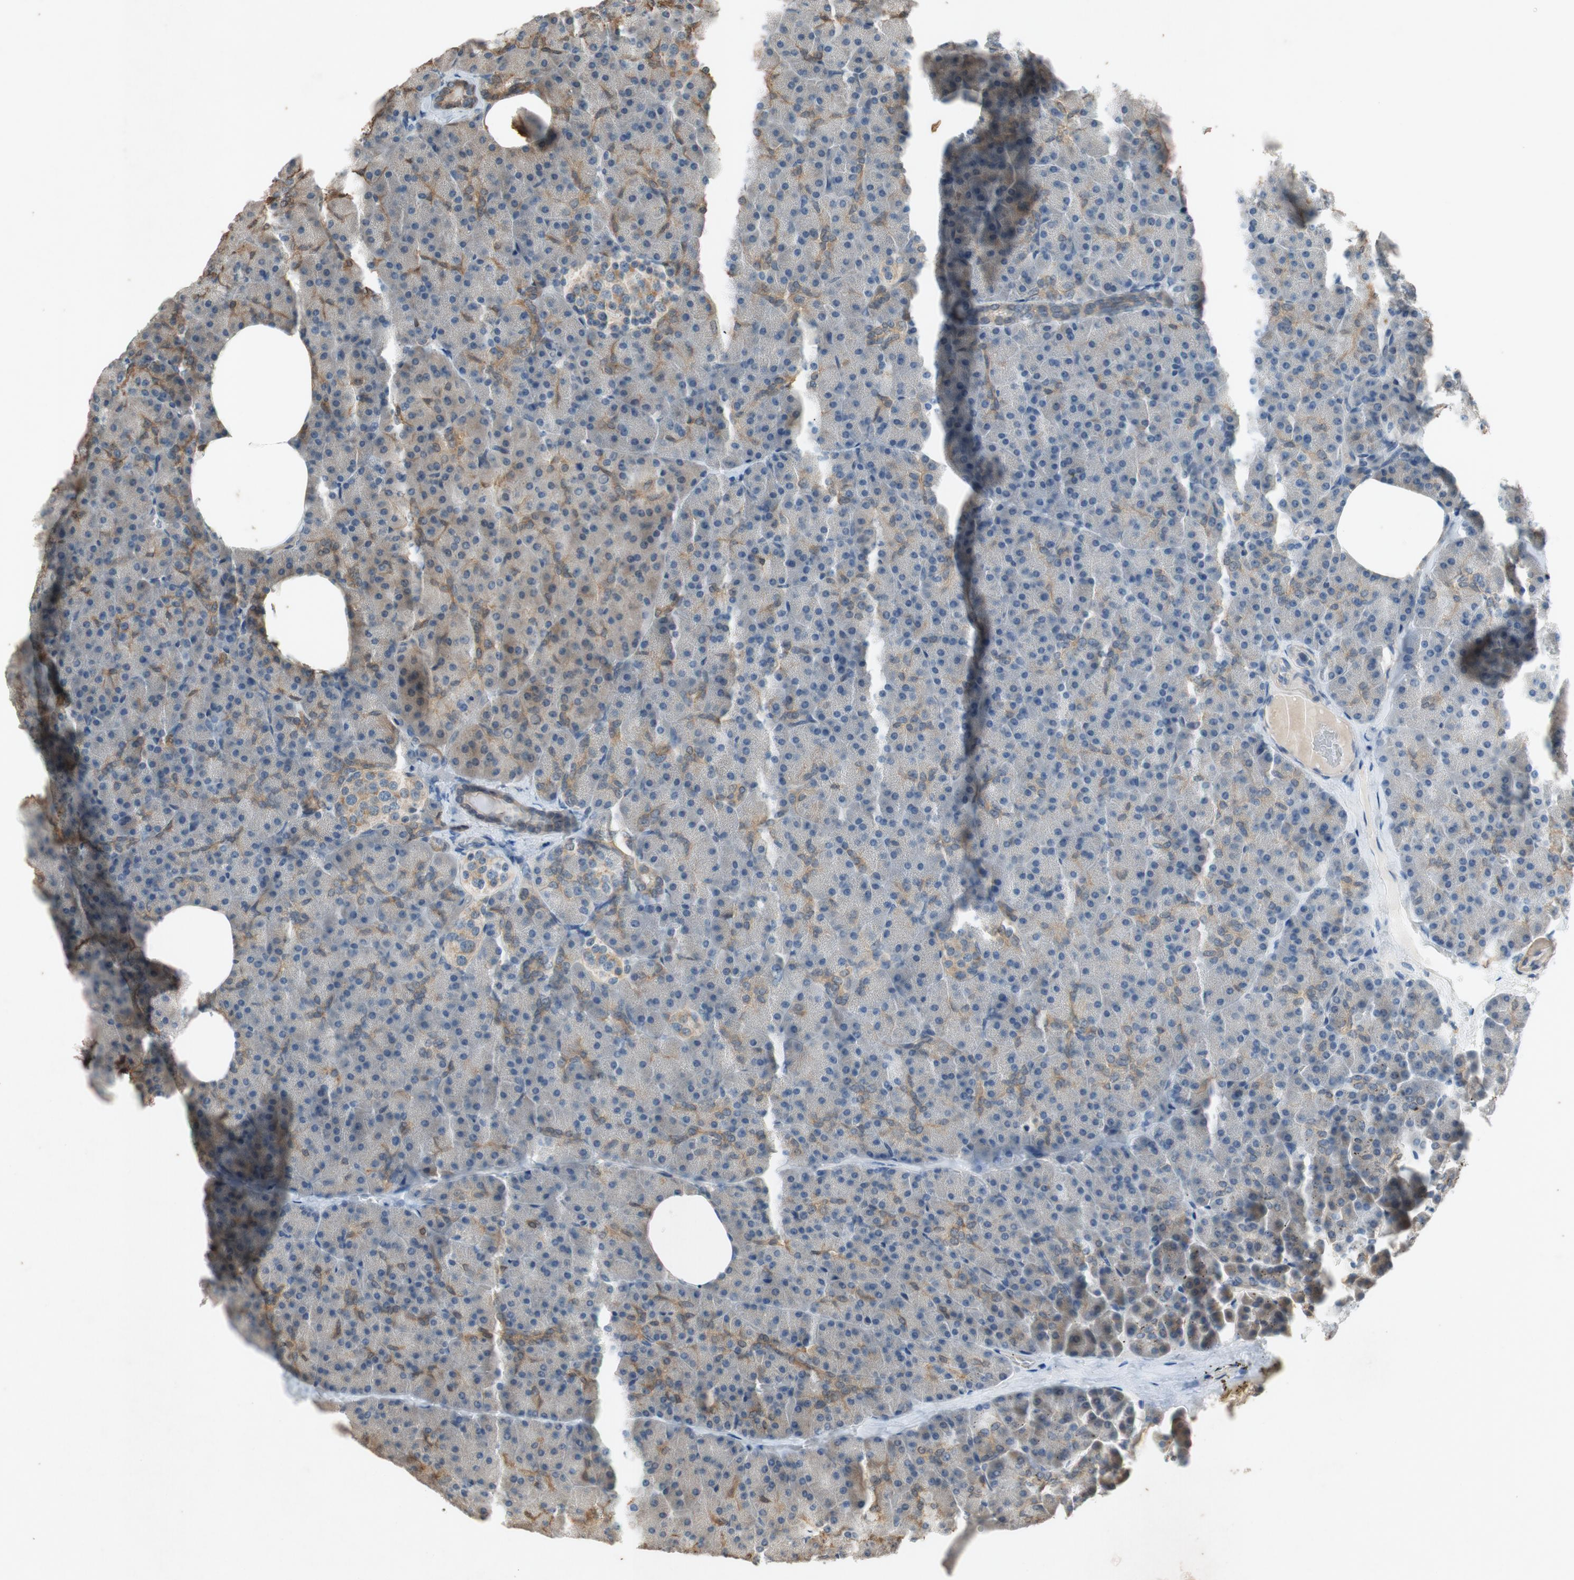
{"staining": {"intensity": "moderate", "quantity": "<25%", "location": "cytoplasmic/membranous"}, "tissue": "pancreas", "cell_type": "Exocrine glandular cells", "image_type": "normal", "snomed": [{"axis": "morphology", "description": "Normal tissue, NOS"}, {"axis": "topography", "description": "Pancreas"}], "caption": "Immunohistochemical staining of normal human pancreas shows low levels of moderate cytoplasmic/membranous expression in about <25% of exocrine glandular cells.", "gene": "ATP2C1", "patient": {"sex": "female", "age": 35}}